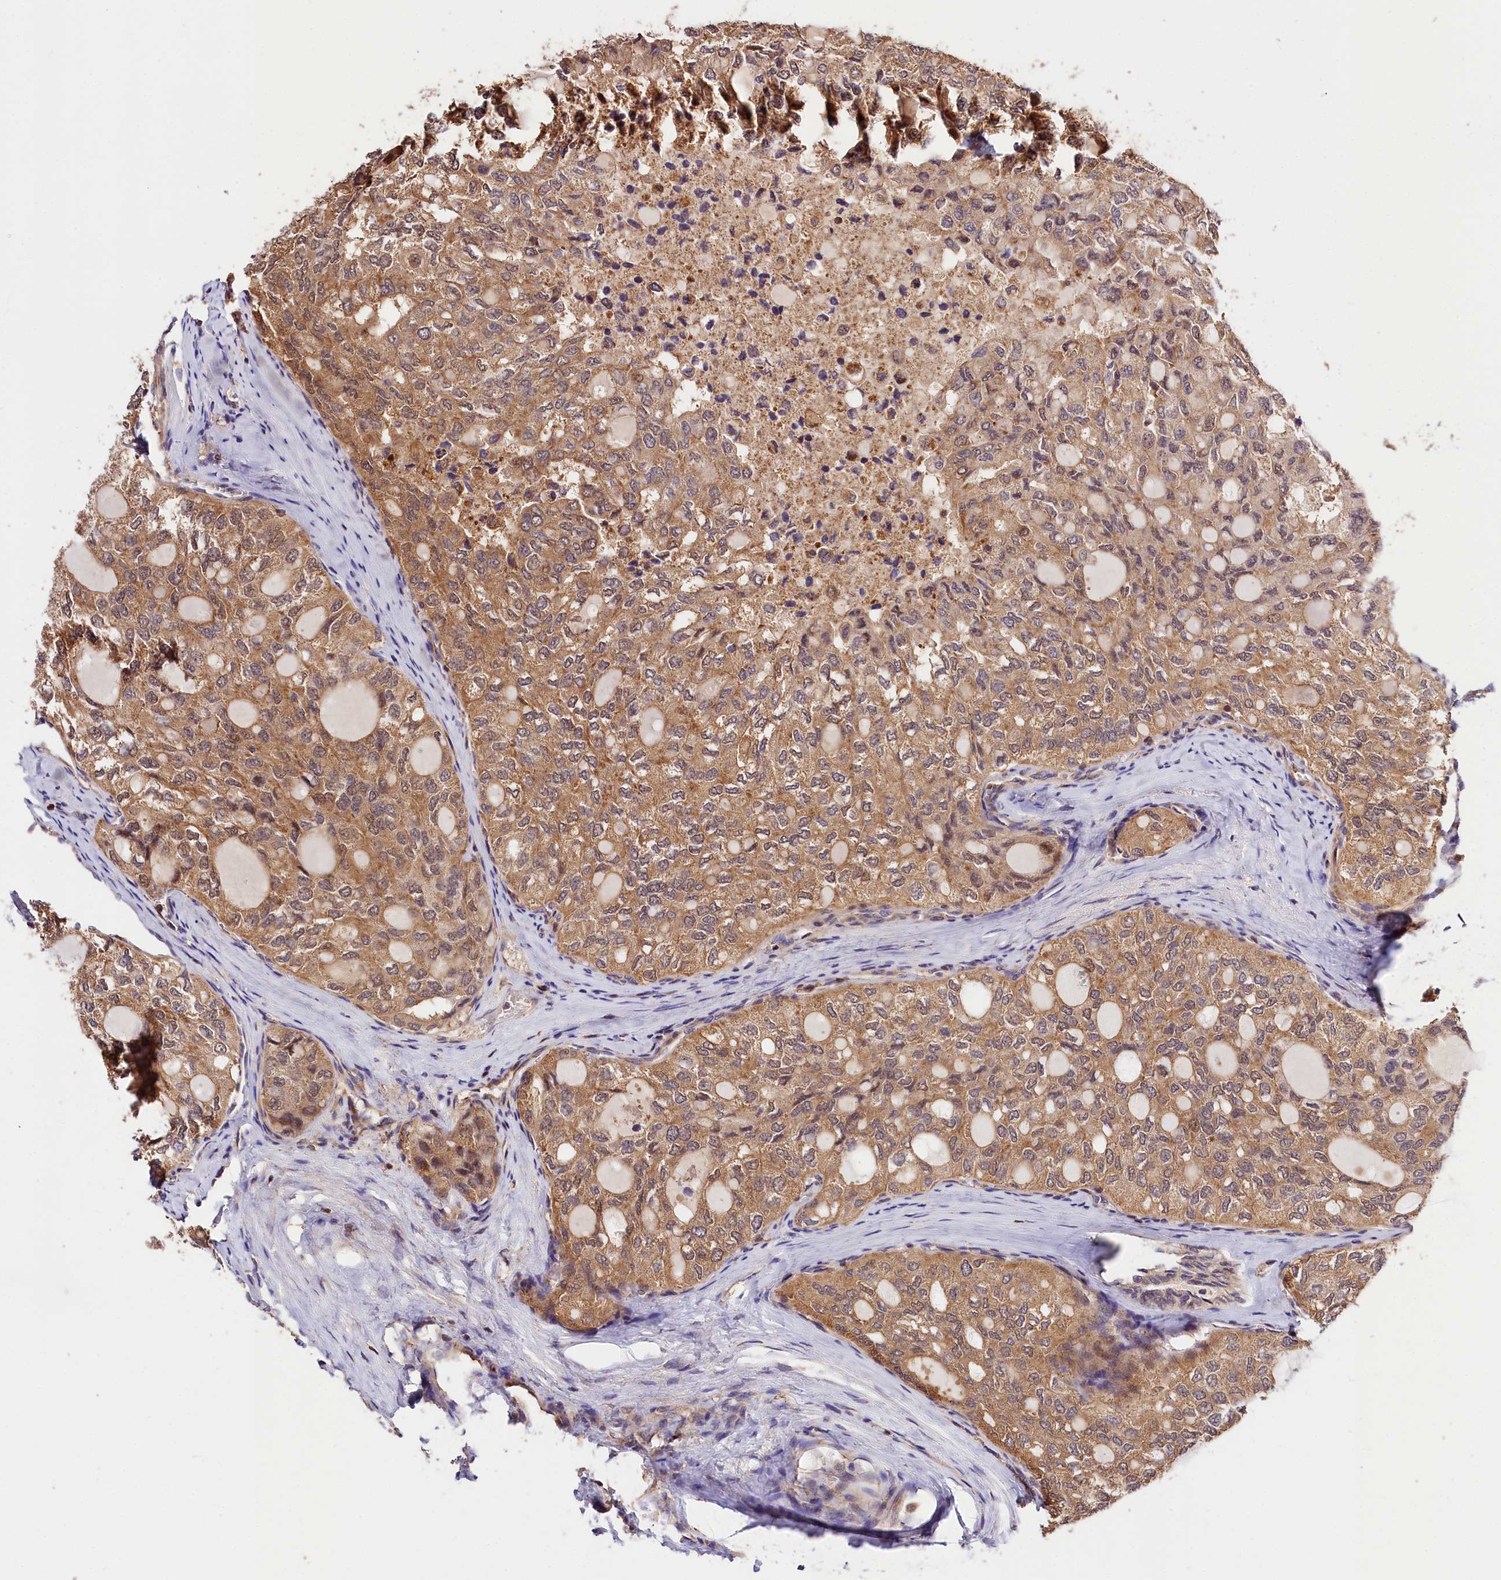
{"staining": {"intensity": "moderate", "quantity": ">75%", "location": "cytoplasmic/membranous"}, "tissue": "thyroid cancer", "cell_type": "Tumor cells", "image_type": "cancer", "snomed": [{"axis": "morphology", "description": "Follicular adenoma carcinoma, NOS"}, {"axis": "topography", "description": "Thyroid gland"}], "caption": "High-magnification brightfield microscopy of thyroid cancer (follicular adenoma carcinoma) stained with DAB (3,3'-diaminobenzidine) (brown) and counterstained with hematoxylin (blue). tumor cells exhibit moderate cytoplasmic/membranous positivity is seen in about>75% of cells.", "gene": "KPTN", "patient": {"sex": "male", "age": 75}}